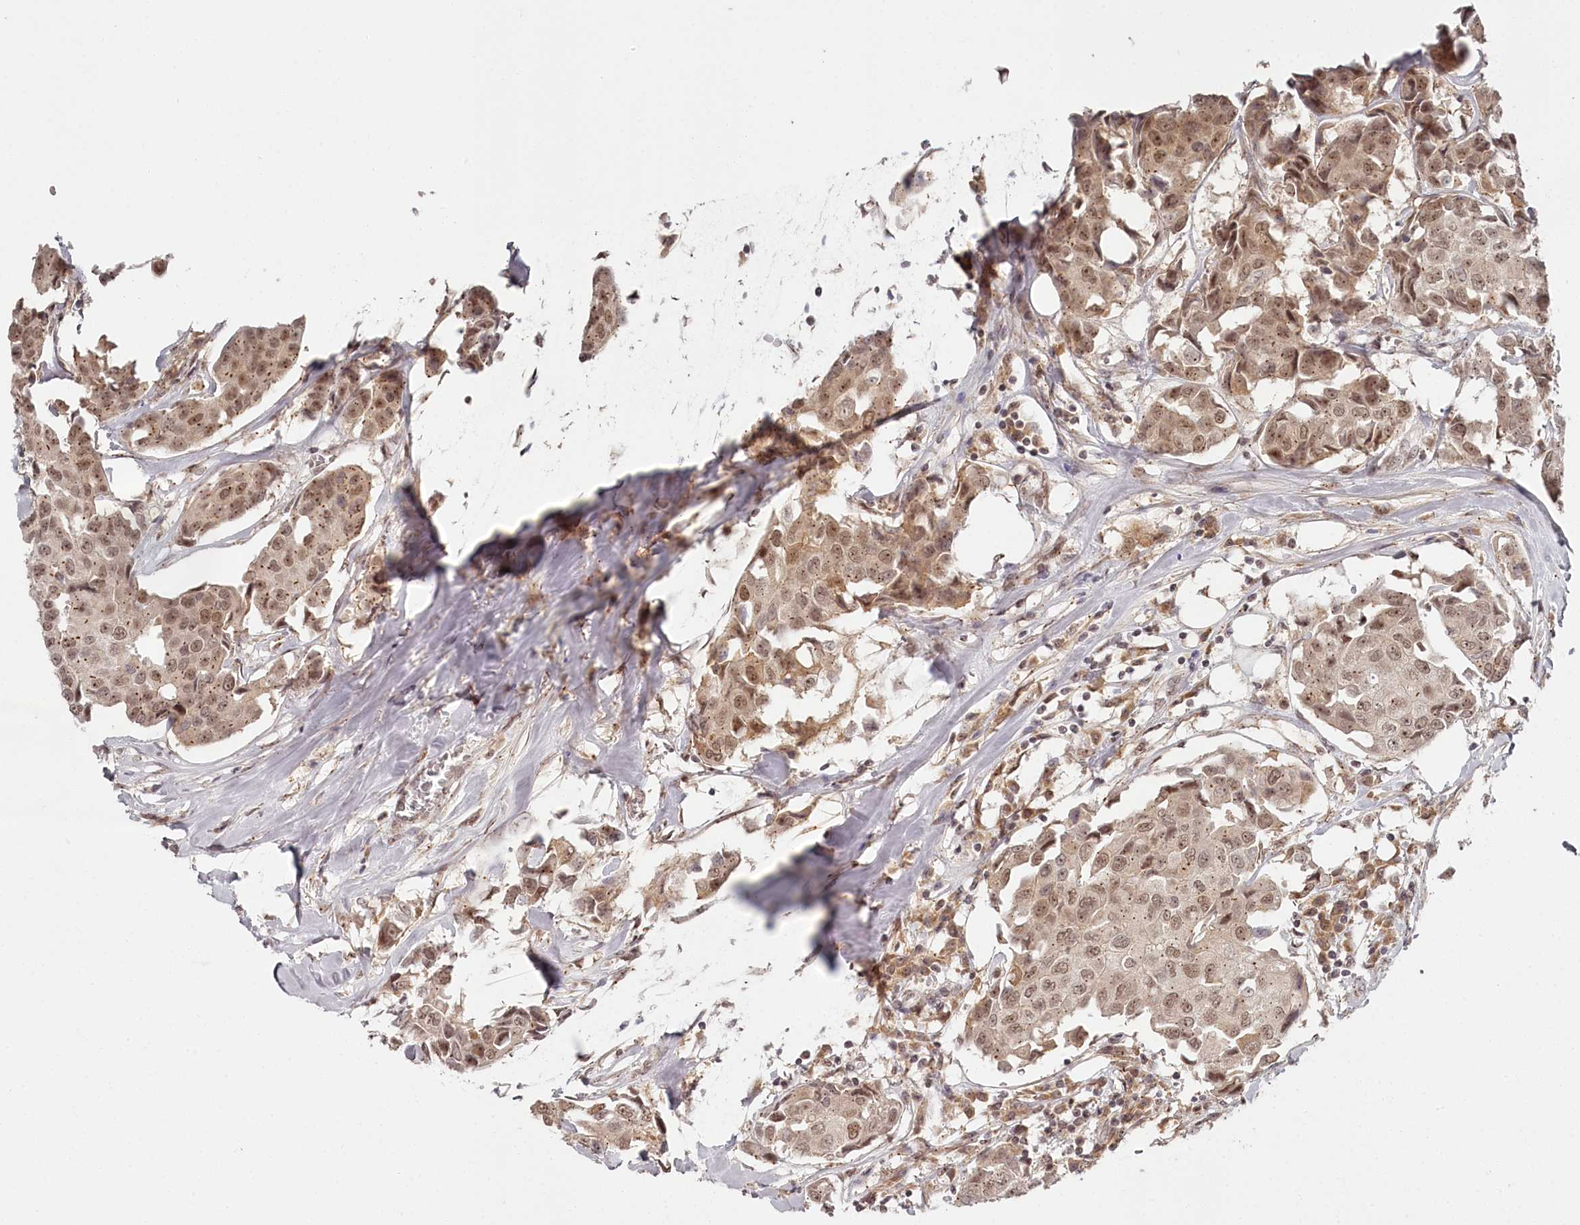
{"staining": {"intensity": "moderate", "quantity": ">75%", "location": "cytoplasmic/membranous,nuclear"}, "tissue": "breast cancer", "cell_type": "Tumor cells", "image_type": "cancer", "snomed": [{"axis": "morphology", "description": "Duct carcinoma"}, {"axis": "topography", "description": "Breast"}], "caption": "Breast cancer stained for a protein shows moderate cytoplasmic/membranous and nuclear positivity in tumor cells. Nuclei are stained in blue.", "gene": "EXOSC1", "patient": {"sex": "female", "age": 80}}